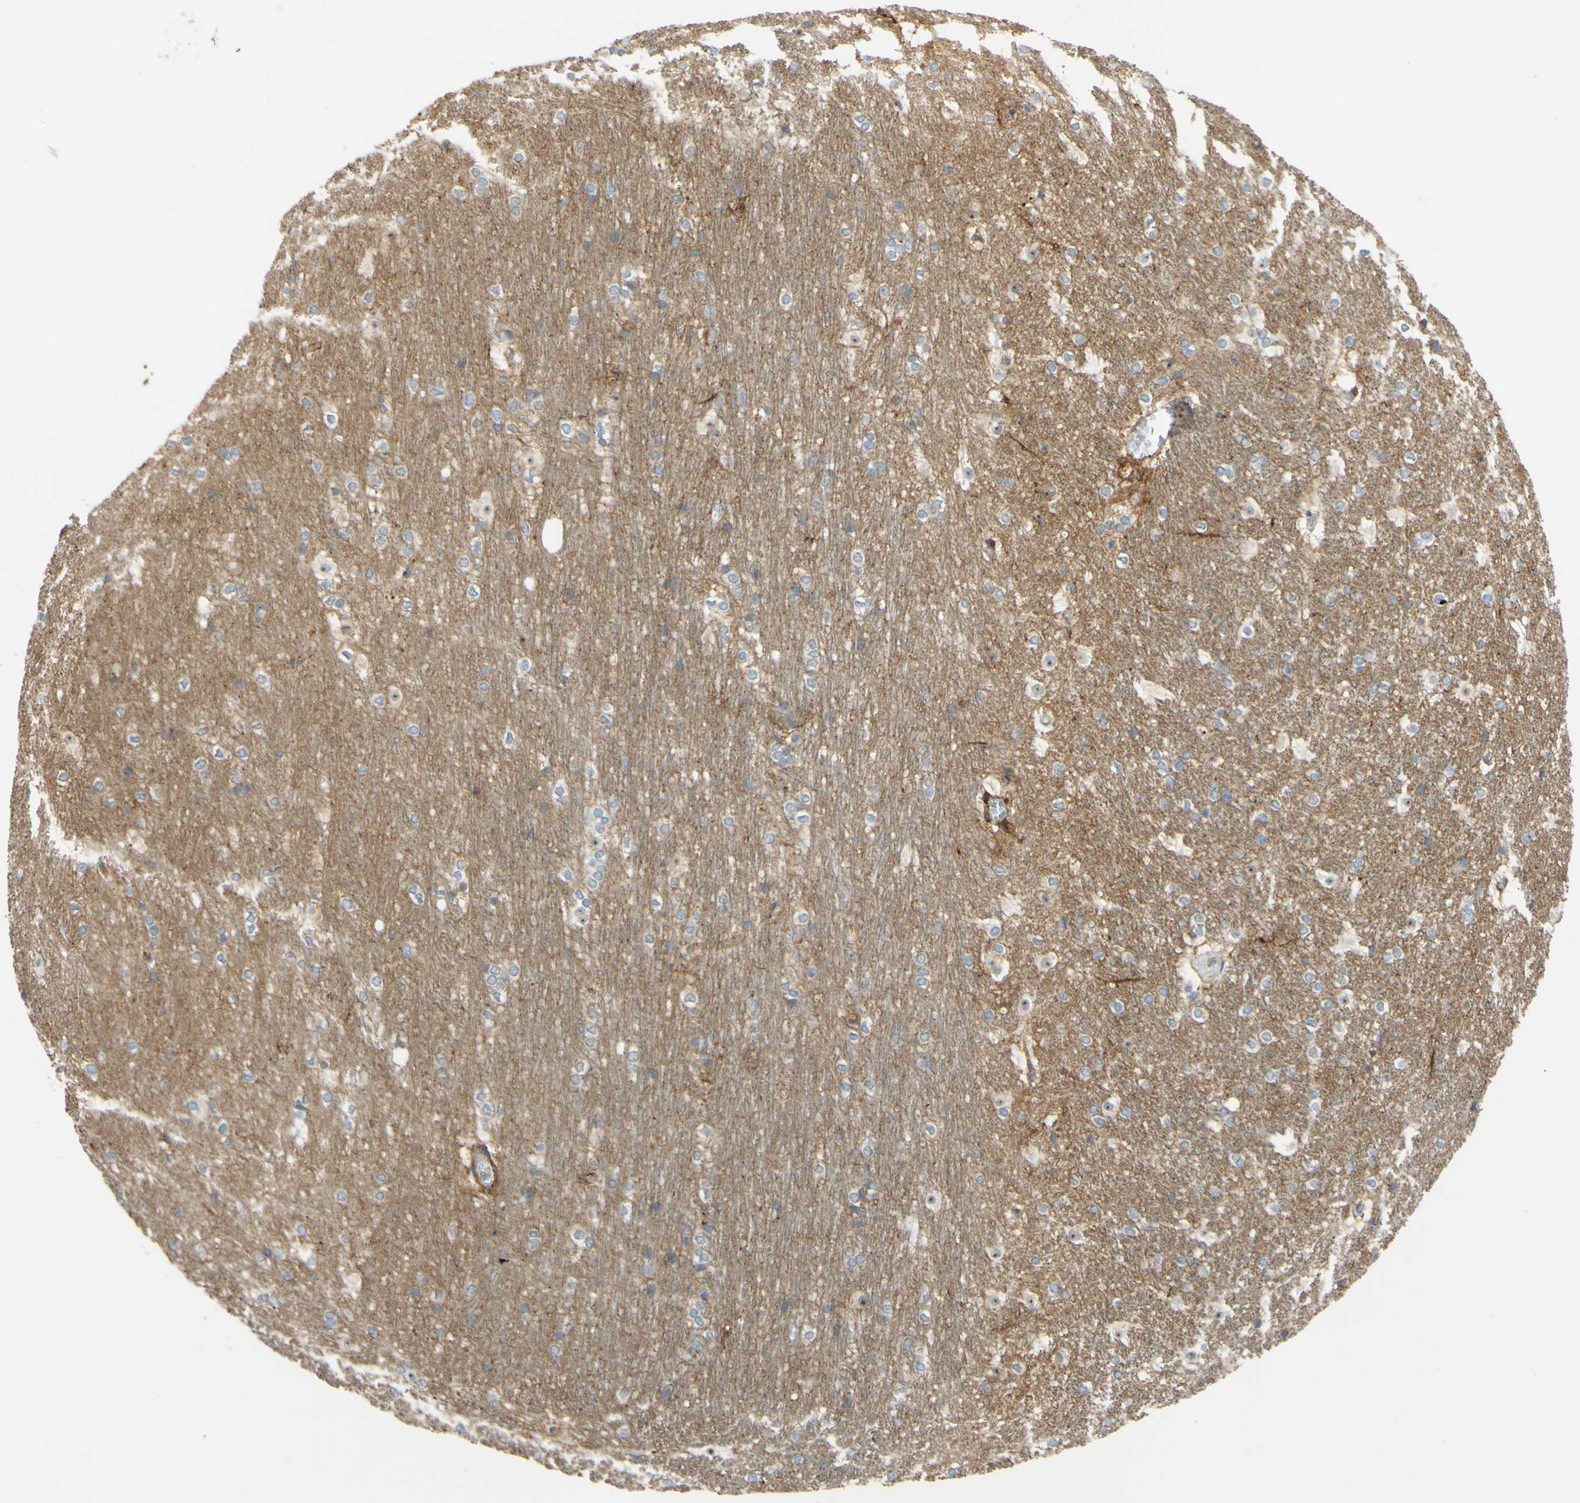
{"staining": {"intensity": "weak", "quantity": "25%-75%", "location": "cytoplasmic/membranous"}, "tissue": "hippocampus", "cell_type": "Glial cells", "image_type": "normal", "snomed": [{"axis": "morphology", "description": "Normal tissue, NOS"}, {"axis": "topography", "description": "Hippocampus"}], "caption": "A brown stain labels weak cytoplasmic/membranous expression of a protein in glial cells of benign human hippocampus.", "gene": "POR", "patient": {"sex": "female", "age": 19}}